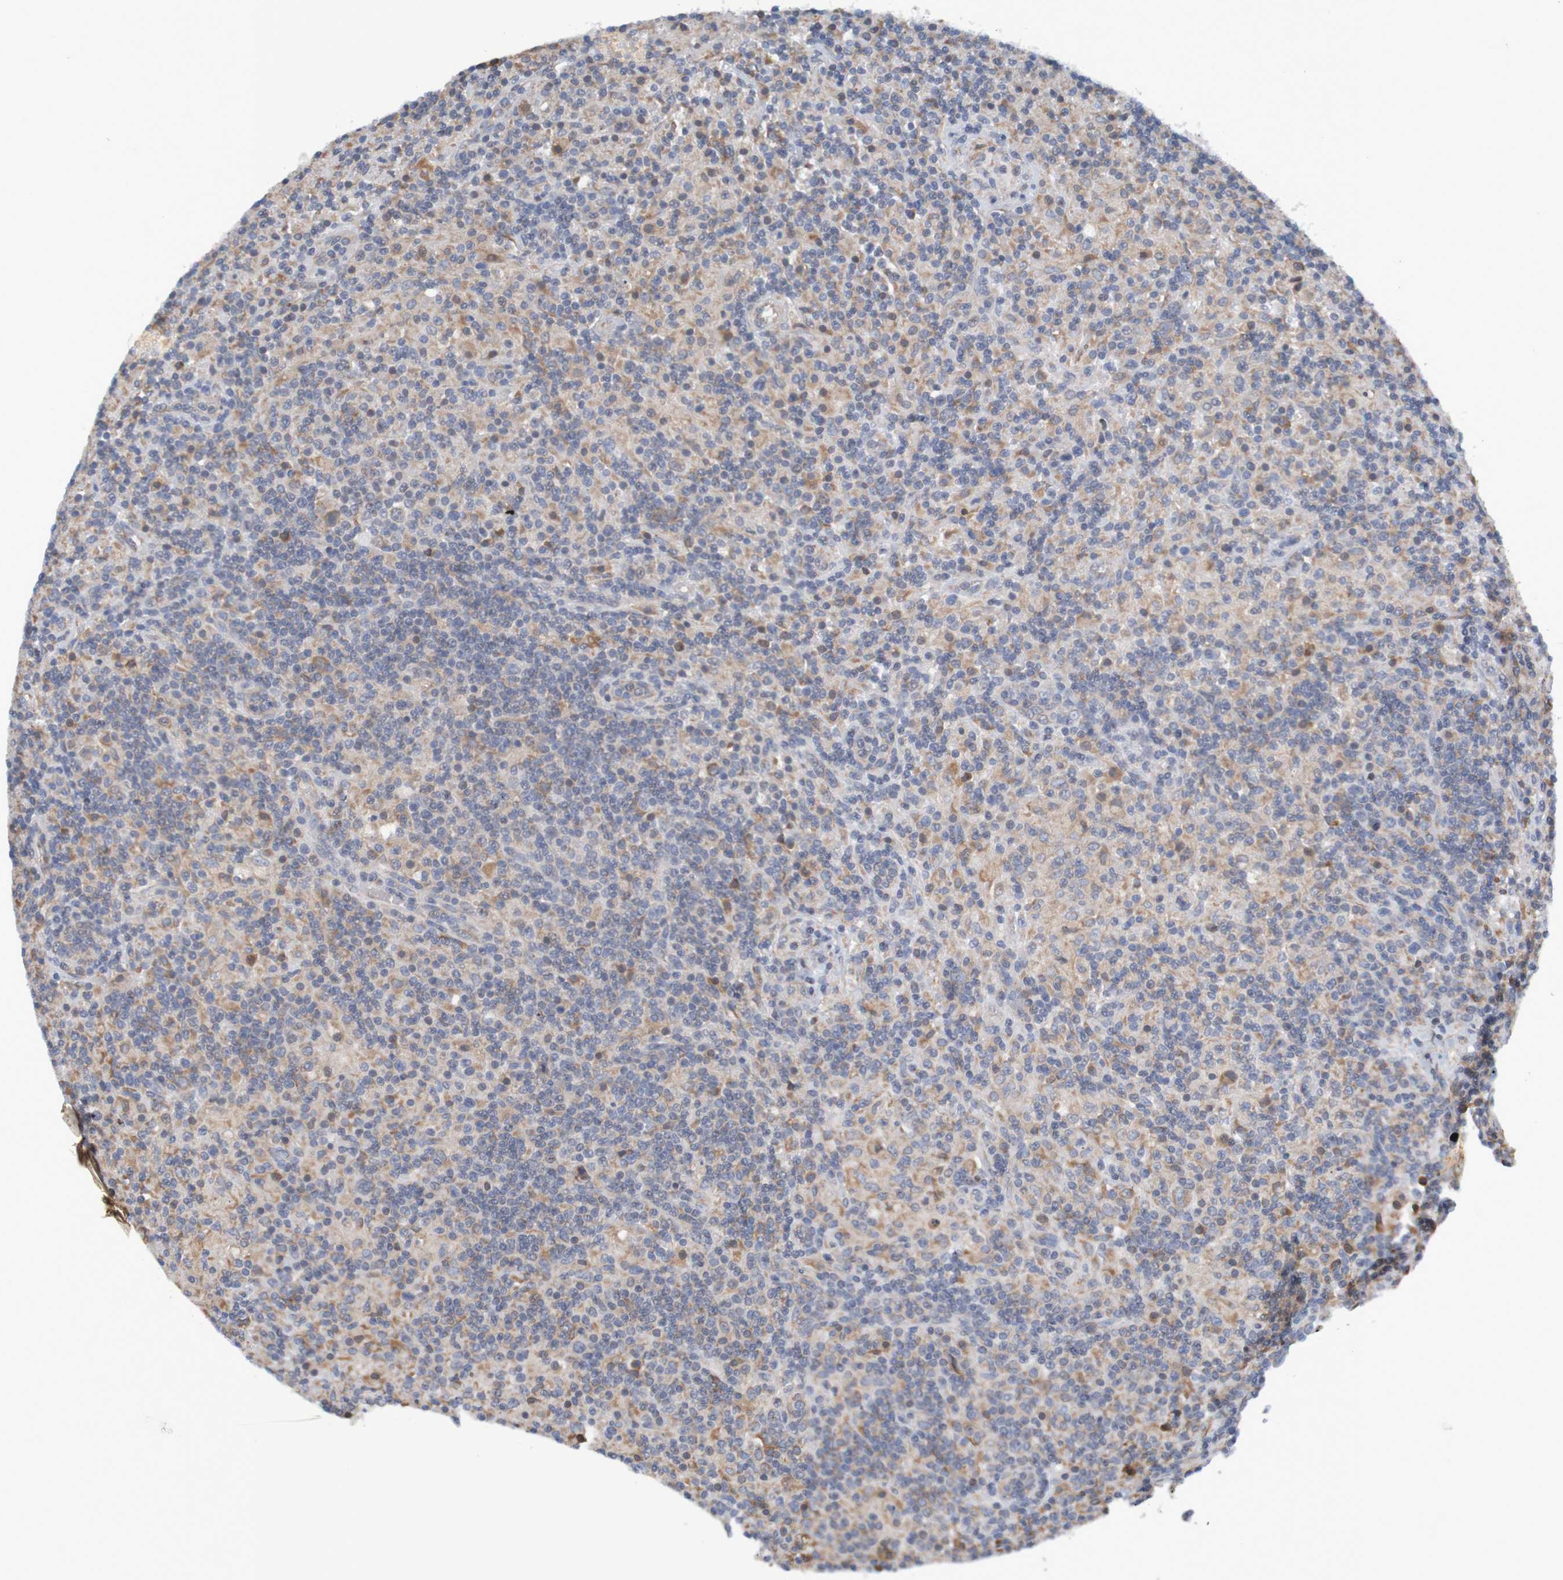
{"staining": {"intensity": "weak", "quantity": ">75%", "location": "cytoplasmic/membranous"}, "tissue": "lymphoma", "cell_type": "Tumor cells", "image_type": "cancer", "snomed": [{"axis": "morphology", "description": "Hodgkin's disease, NOS"}, {"axis": "topography", "description": "Lymph node"}], "caption": "Hodgkin's disease was stained to show a protein in brown. There is low levels of weak cytoplasmic/membranous positivity in approximately >75% of tumor cells.", "gene": "CLDN18", "patient": {"sex": "male", "age": 70}}